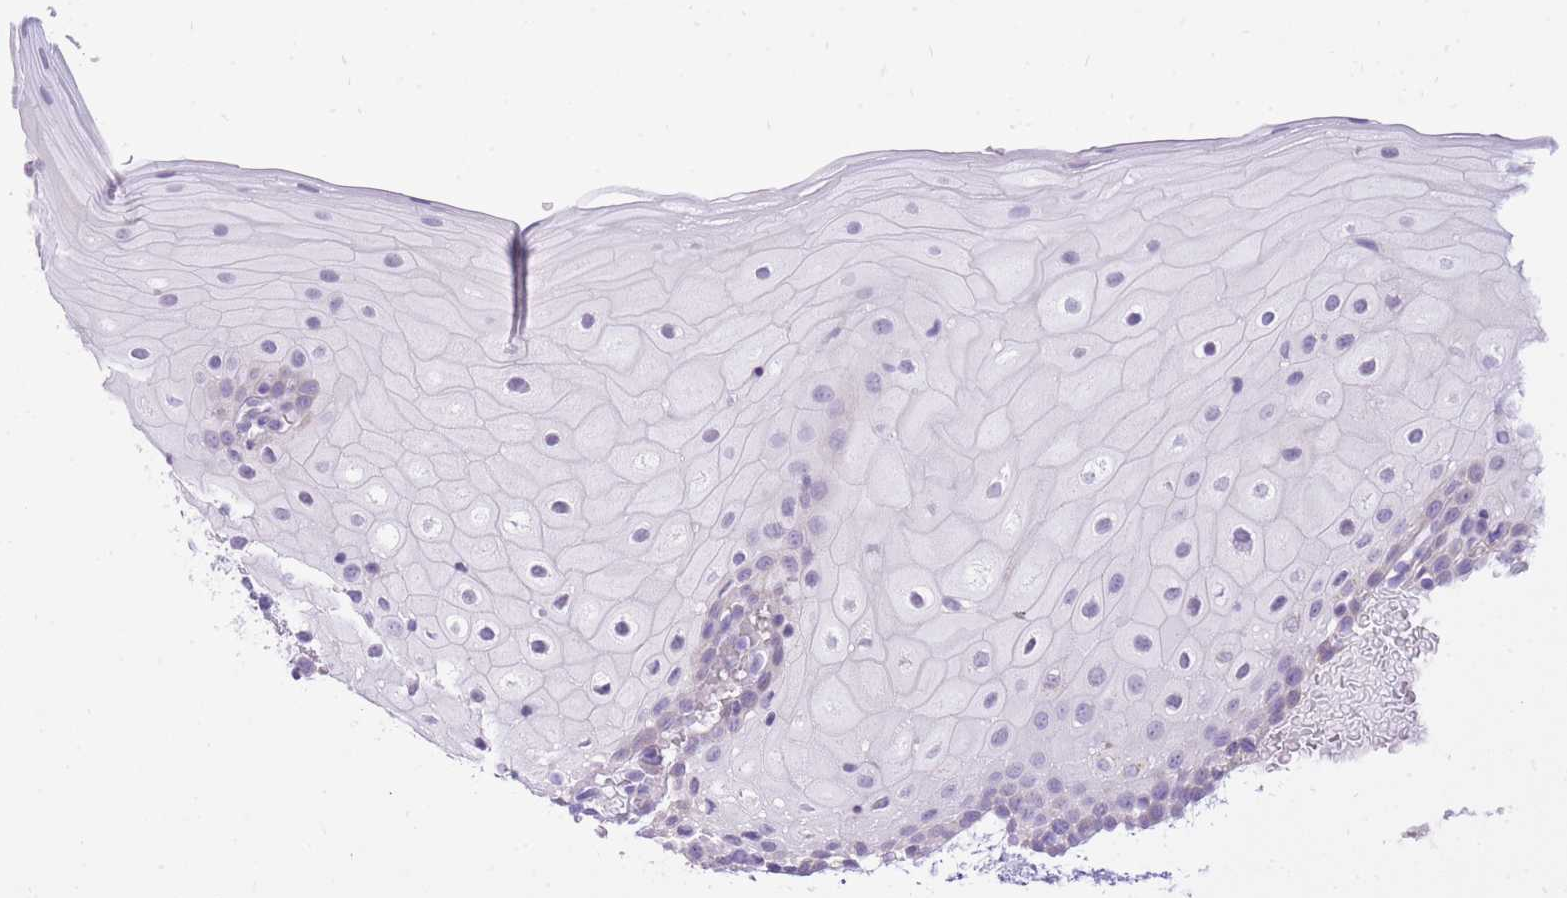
{"staining": {"intensity": "moderate", "quantity": "25%-75%", "location": "cytoplasmic/membranous"}, "tissue": "oral mucosa", "cell_type": "Squamous epithelial cells", "image_type": "normal", "snomed": [{"axis": "morphology", "description": "Normal tissue, NOS"}, {"axis": "topography", "description": "Oral tissue"}], "caption": "Immunohistochemical staining of unremarkable oral mucosa reveals 25%-75% levels of moderate cytoplasmic/membranous protein expression in about 25%-75% of squamous epithelial cells. The protein is stained brown, and the nuclei are stained in blue (DAB IHC with brightfield microscopy, high magnification).", "gene": "DENND2D", "patient": {"sex": "female", "age": 70}}